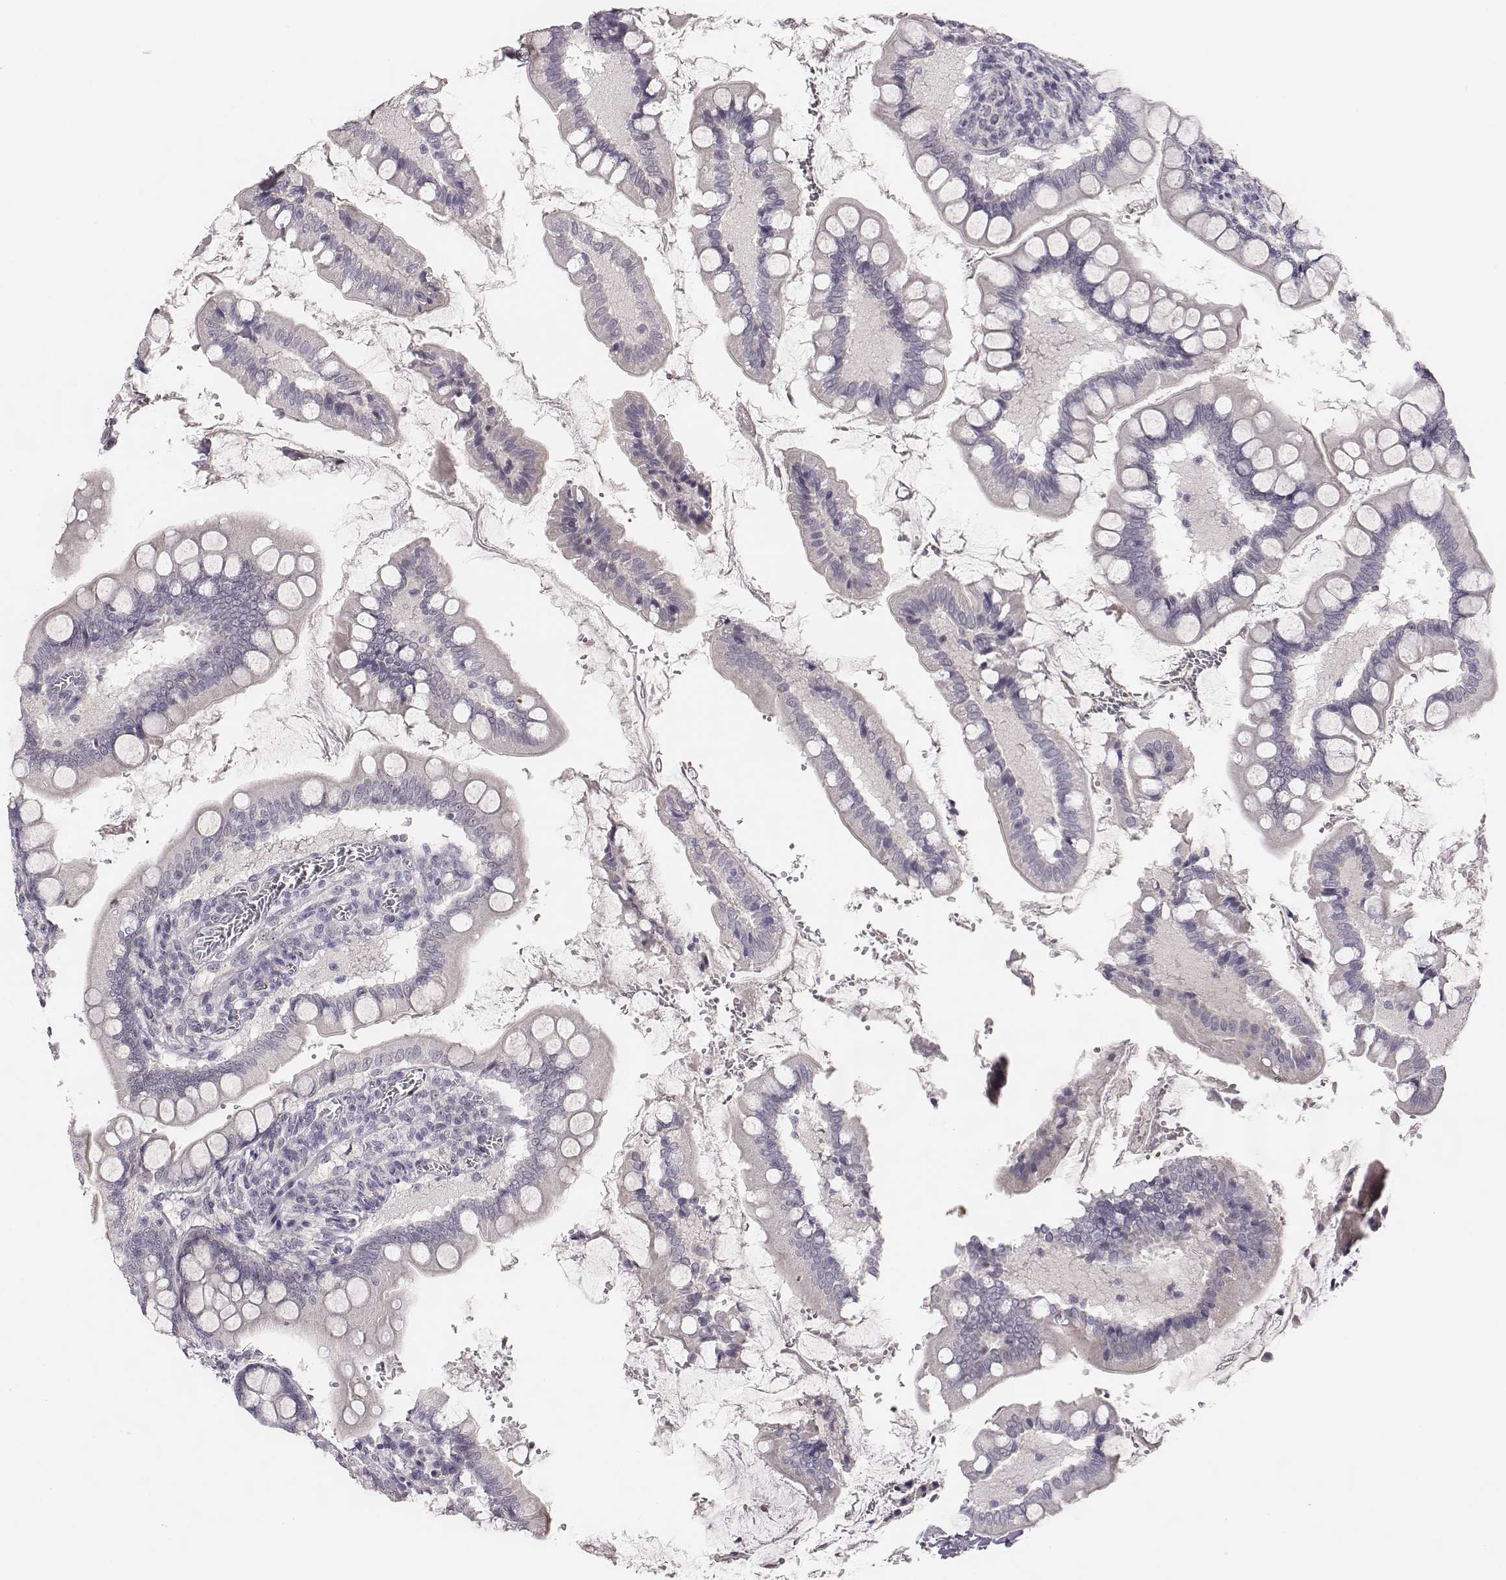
{"staining": {"intensity": "moderate", "quantity": "25%-75%", "location": "nuclear"}, "tissue": "small intestine", "cell_type": "Glandular cells", "image_type": "normal", "snomed": [{"axis": "morphology", "description": "Normal tissue, NOS"}, {"axis": "topography", "description": "Small intestine"}], "caption": "Benign small intestine shows moderate nuclear expression in about 25%-75% of glandular cells, visualized by immunohistochemistry.", "gene": "NIFK", "patient": {"sex": "female", "age": 56}}